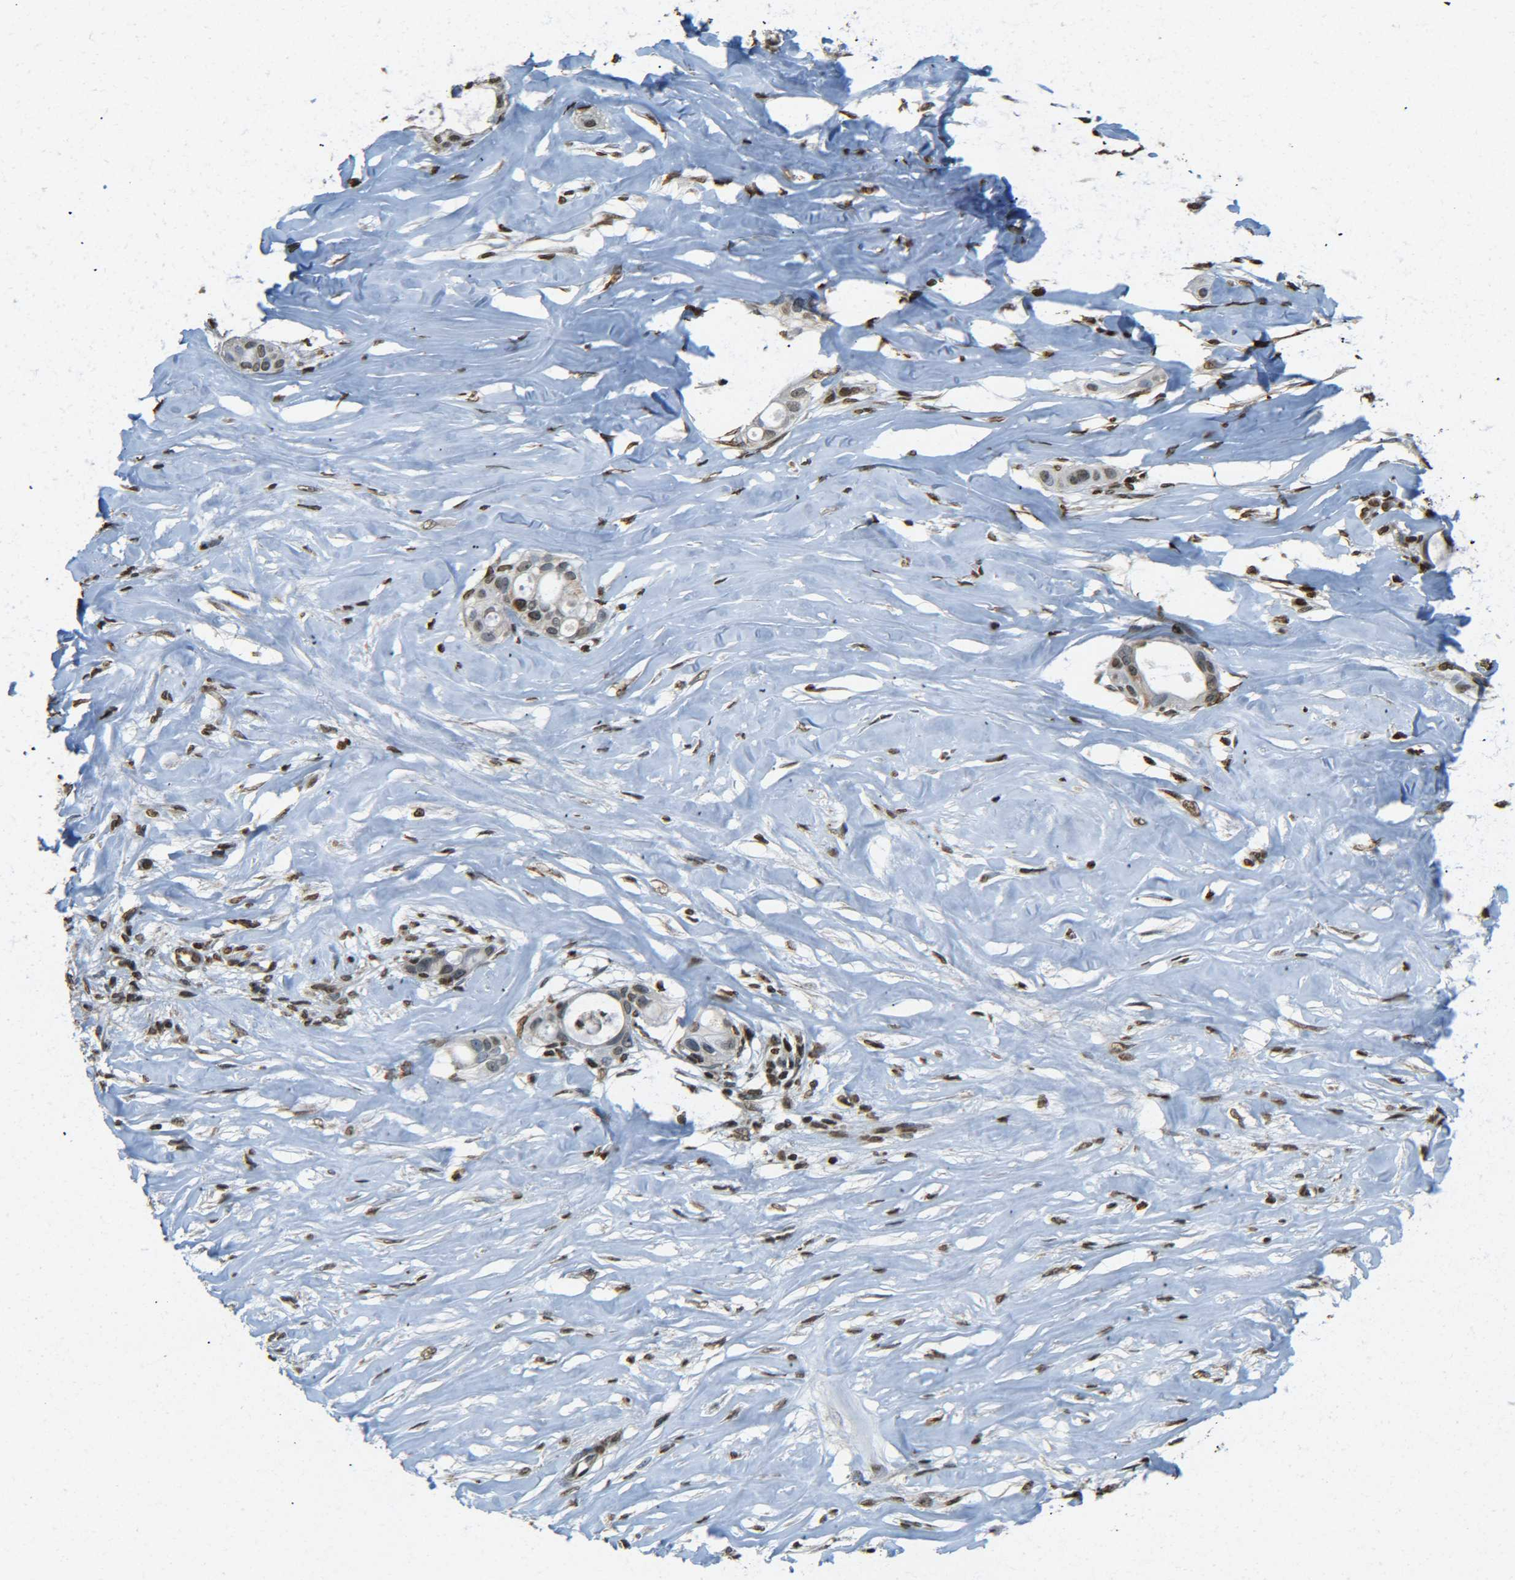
{"staining": {"intensity": "moderate", "quantity": "25%-75%", "location": "nuclear"}, "tissue": "liver cancer", "cell_type": "Tumor cells", "image_type": "cancer", "snomed": [{"axis": "morphology", "description": "Cholangiocarcinoma"}, {"axis": "topography", "description": "Liver"}], "caption": "Cholangiocarcinoma (liver) was stained to show a protein in brown. There is medium levels of moderate nuclear staining in about 25%-75% of tumor cells.", "gene": "NEUROG2", "patient": {"sex": "female", "age": 67}}